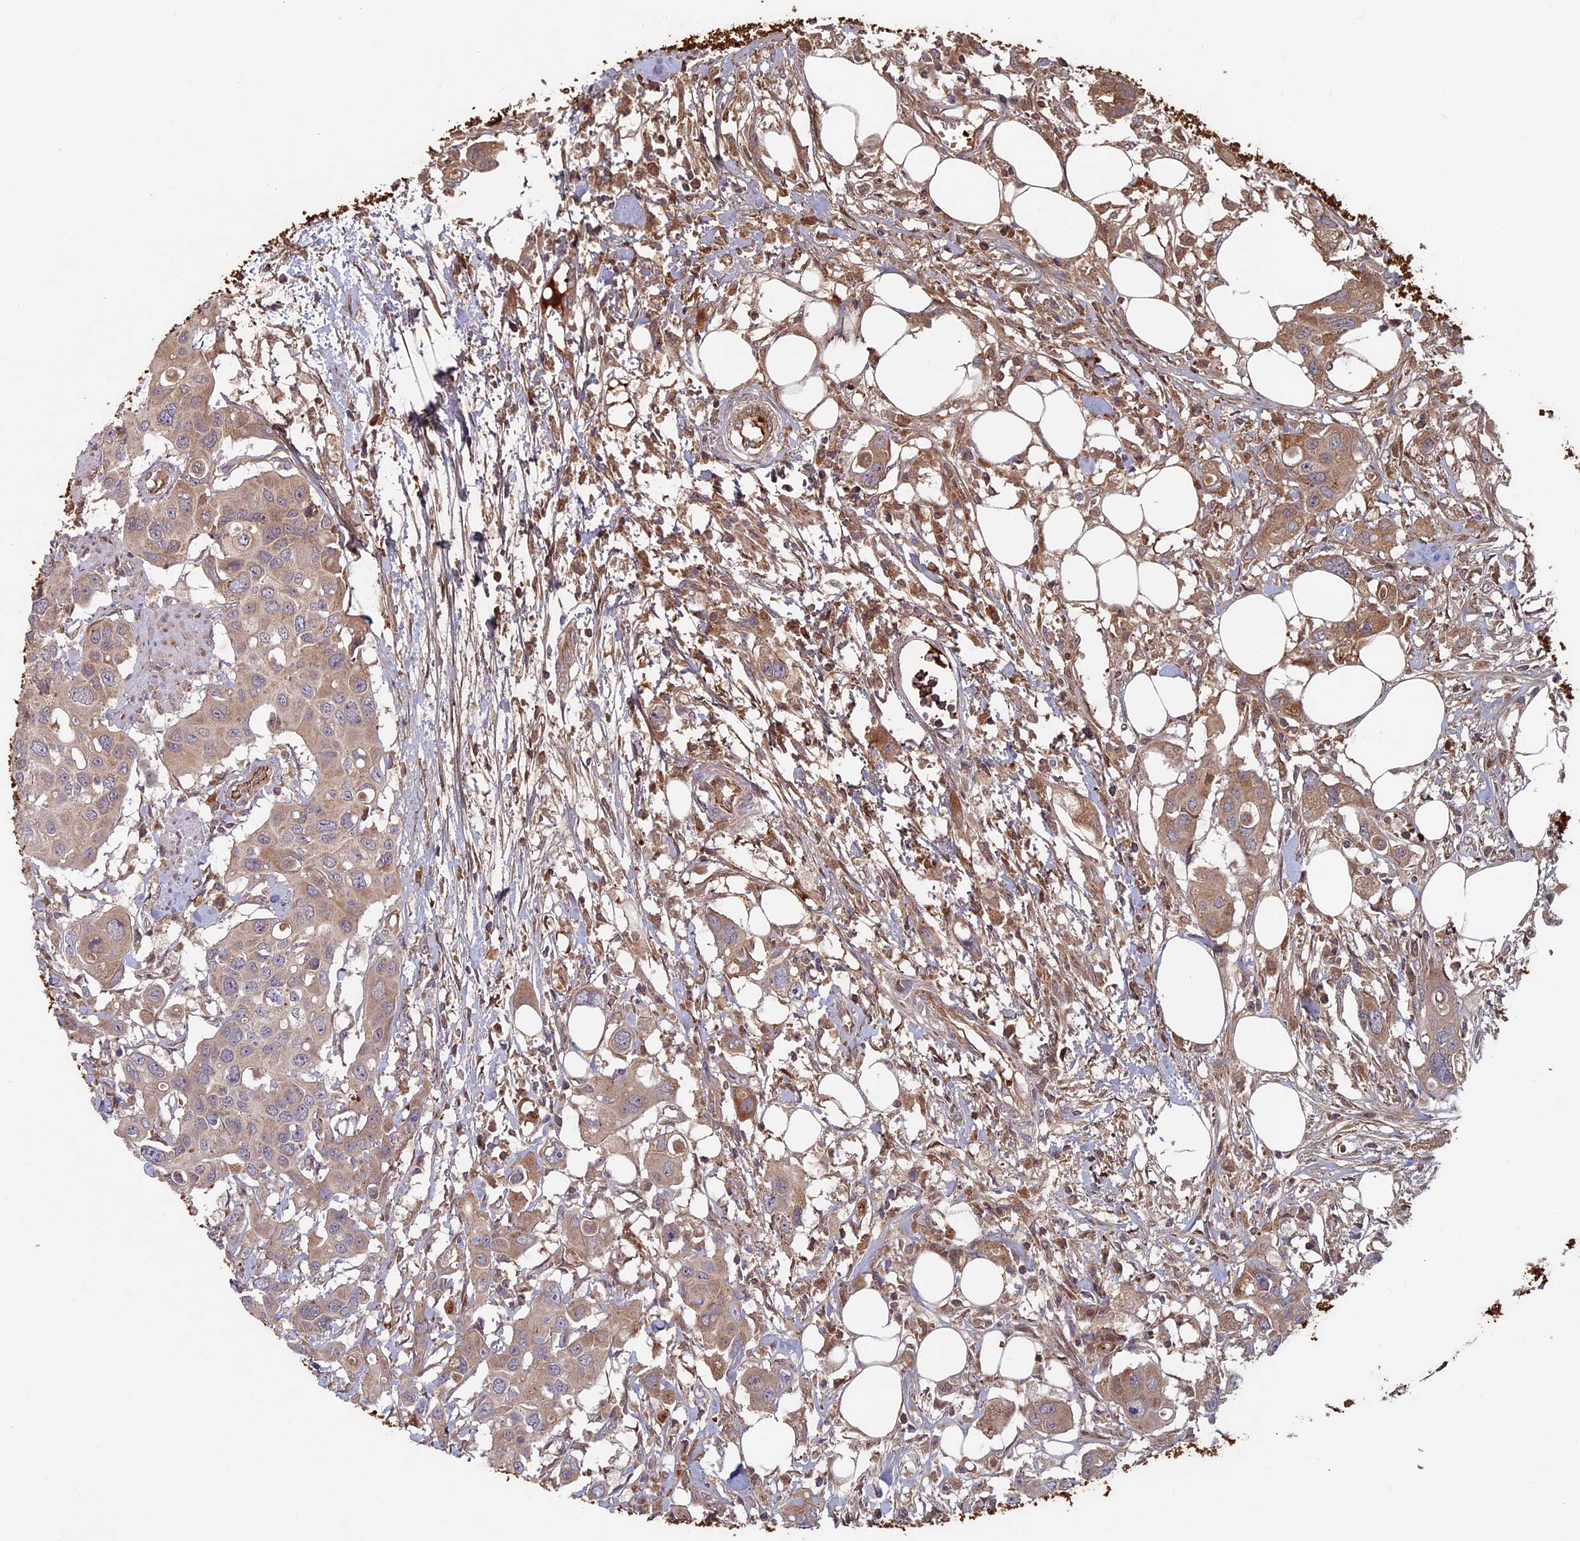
{"staining": {"intensity": "weak", "quantity": "25%-75%", "location": "cytoplasmic/membranous"}, "tissue": "colorectal cancer", "cell_type": "Tumor cells", "image_type": "cancer", "snomed": [{"axis": "morphology", "description": "Adenocarcinoma, NOS"}, {"axis": "topography", "description": "Colon"}], "caption": "Protein analysis of colorectal adenocarcinoma tissue shows weak cytoplasmic/membranous expression in about 25%-75% of tumor cells.", "gene": "RCCD1", "patient": {"sex": "male", "age": 77}}